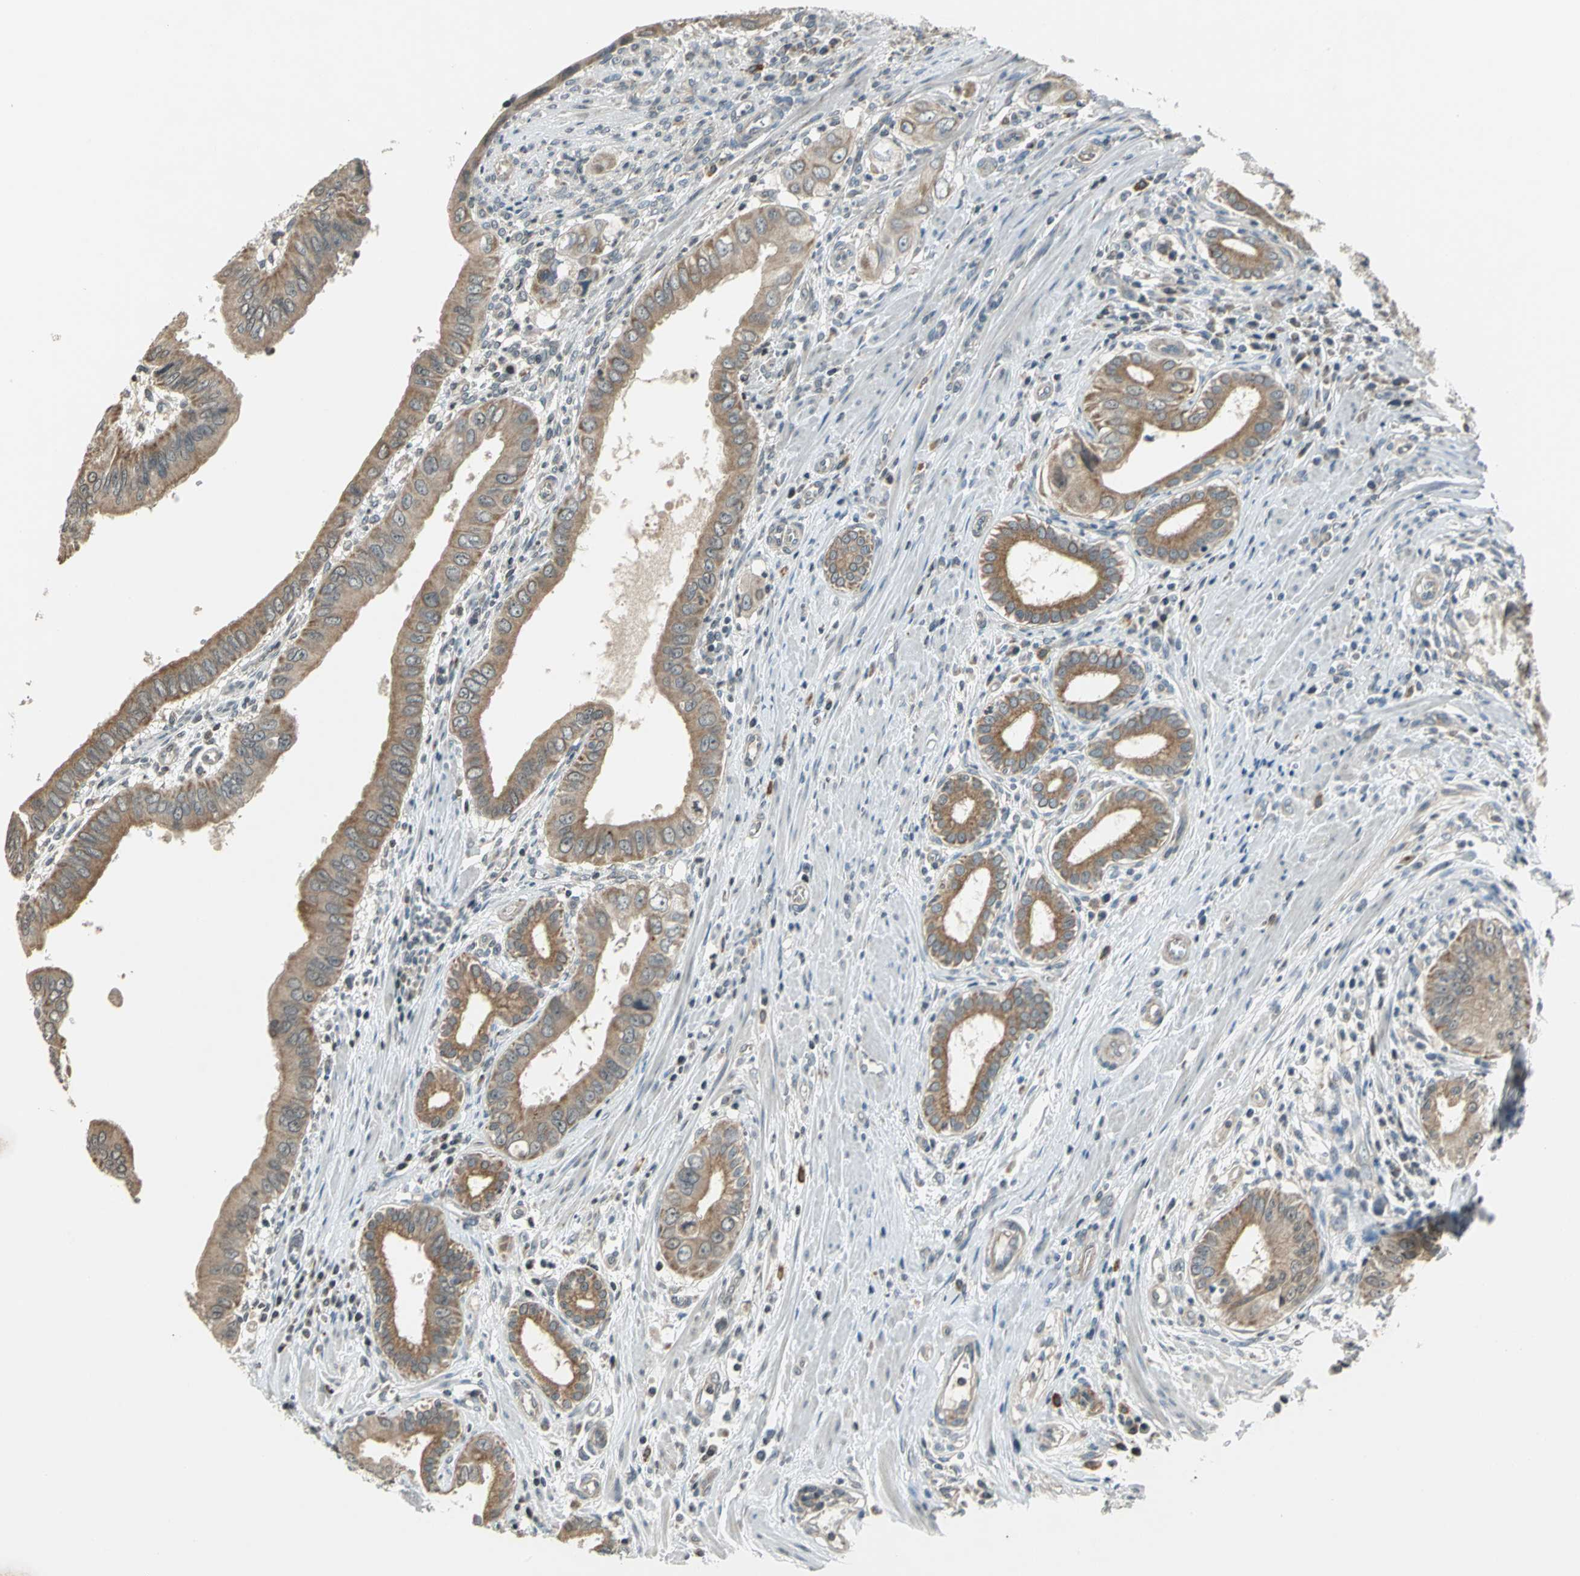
{"staining": {"intensity": "moderate", "quantity": ">75%", "location": "cytoplasmic/membranous"}, "tissue": "pancreatic cancer", "cell_type": "Tumor cells", "image_type": "cancer", "snomed": [{"axis": "morphology", "description": "Normal tissue, NOS"}, {"axis": "topography", "description": "Lymph node"}], "caption": "Immunohistochemical staining of pancreatic cancer reveals moderate cytoplasmic/membranous protein staining in about >75% of tumor cells.", "gene": "TRAK1", "patient": {"sex": "male", "age": 50}}